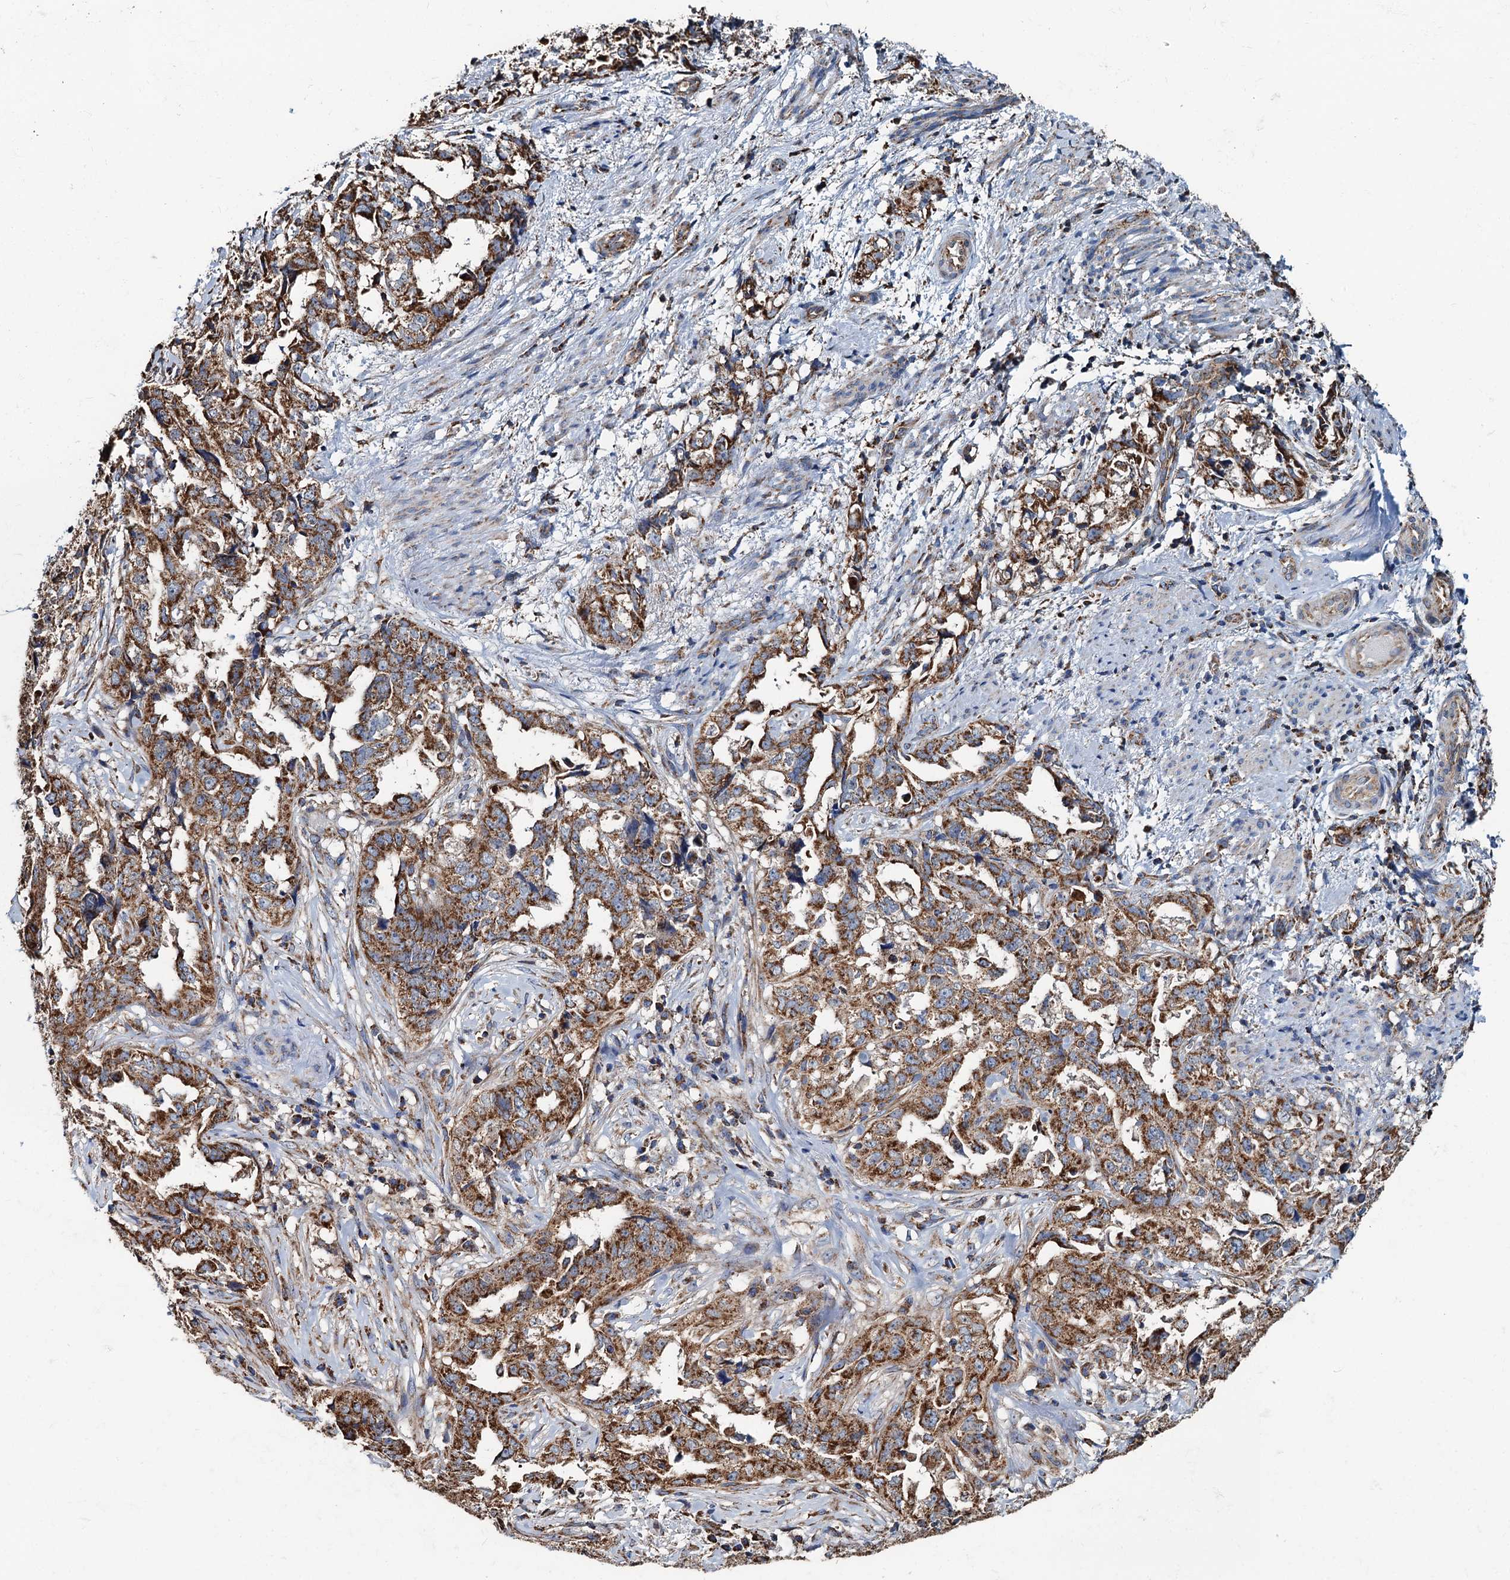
{"staining": {"intensity": "strong", "quantity": ">75%", "location": "cytoplasmic/membranous"}, "tissue": "endometrial cancer", "cell_type": "Tumor cells", "image_type": "cancer", "snomed": [{"axis": "morphology", "description": "Adenocarcinoma, NOS"}, {"axis": "topography", "description": "Endometrium"}], "caption": "Immunohistochemistry (DAB) staining of human endometrial cancer shows strong cytoplasmic/membranous protein staining in about >75% of tumor cells.", "gene": "AAGAB", "patient": {"sex": "female", "age": 65}}